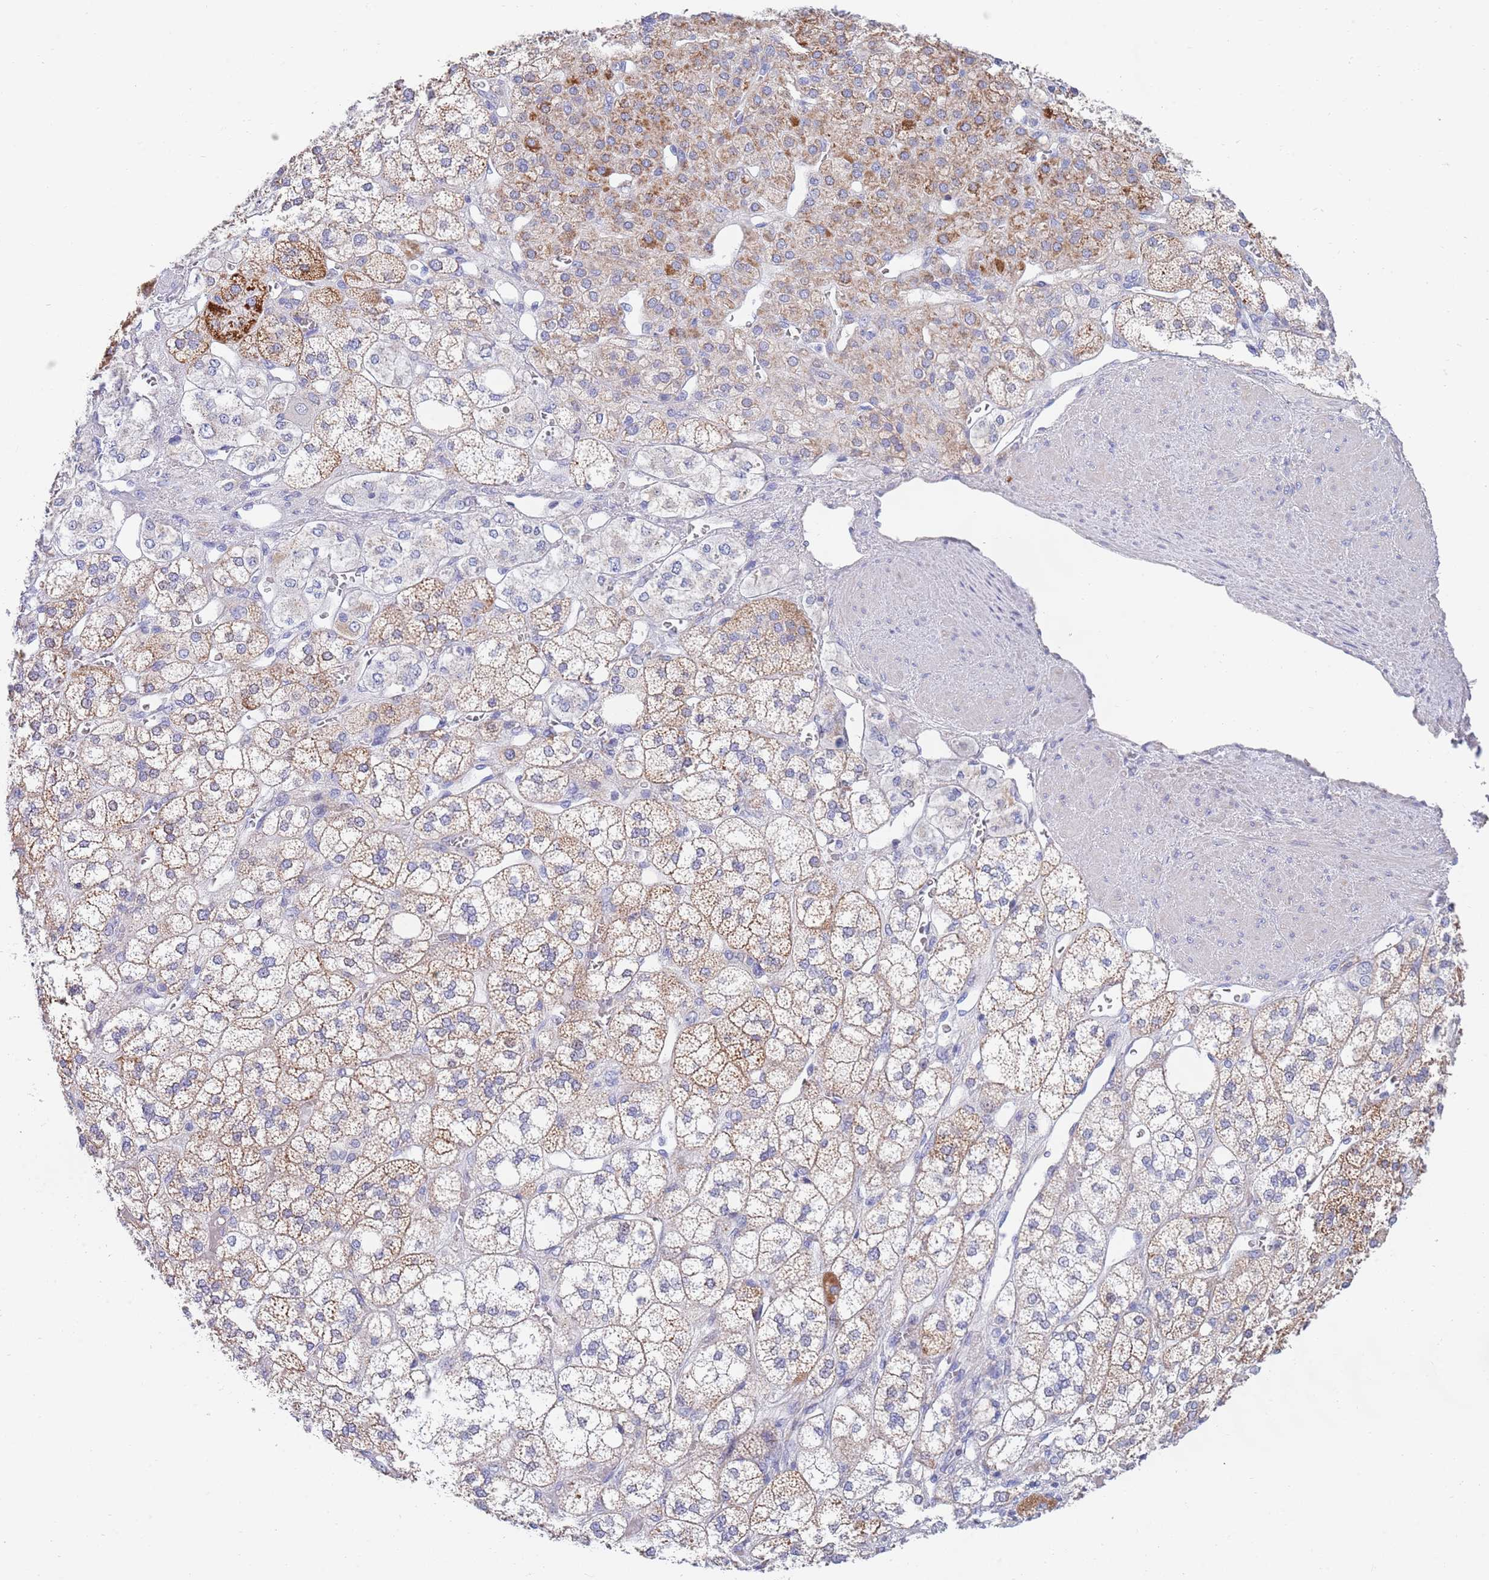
{"staining": {"intensity": "strong", "quantity": "25%-75%", "location": "cytoplasmic/membranous"}, "tissue": "adrenal gland", "cell_type": "Glandular cells", "image_type": "normal", "snomed": [{"axis": "morphology", "description": "Normal tissue, NOS"}, {"axis": "topography", "description": "Adrenal gland"}], "caption": "Protein analysis of benign adrenal gland displays strong cytoplasmic/membranous expression in approximately 25%-75% of glandular cells.", "gene": "EMC8", "patient": {"sex": "male", "age": 61}}